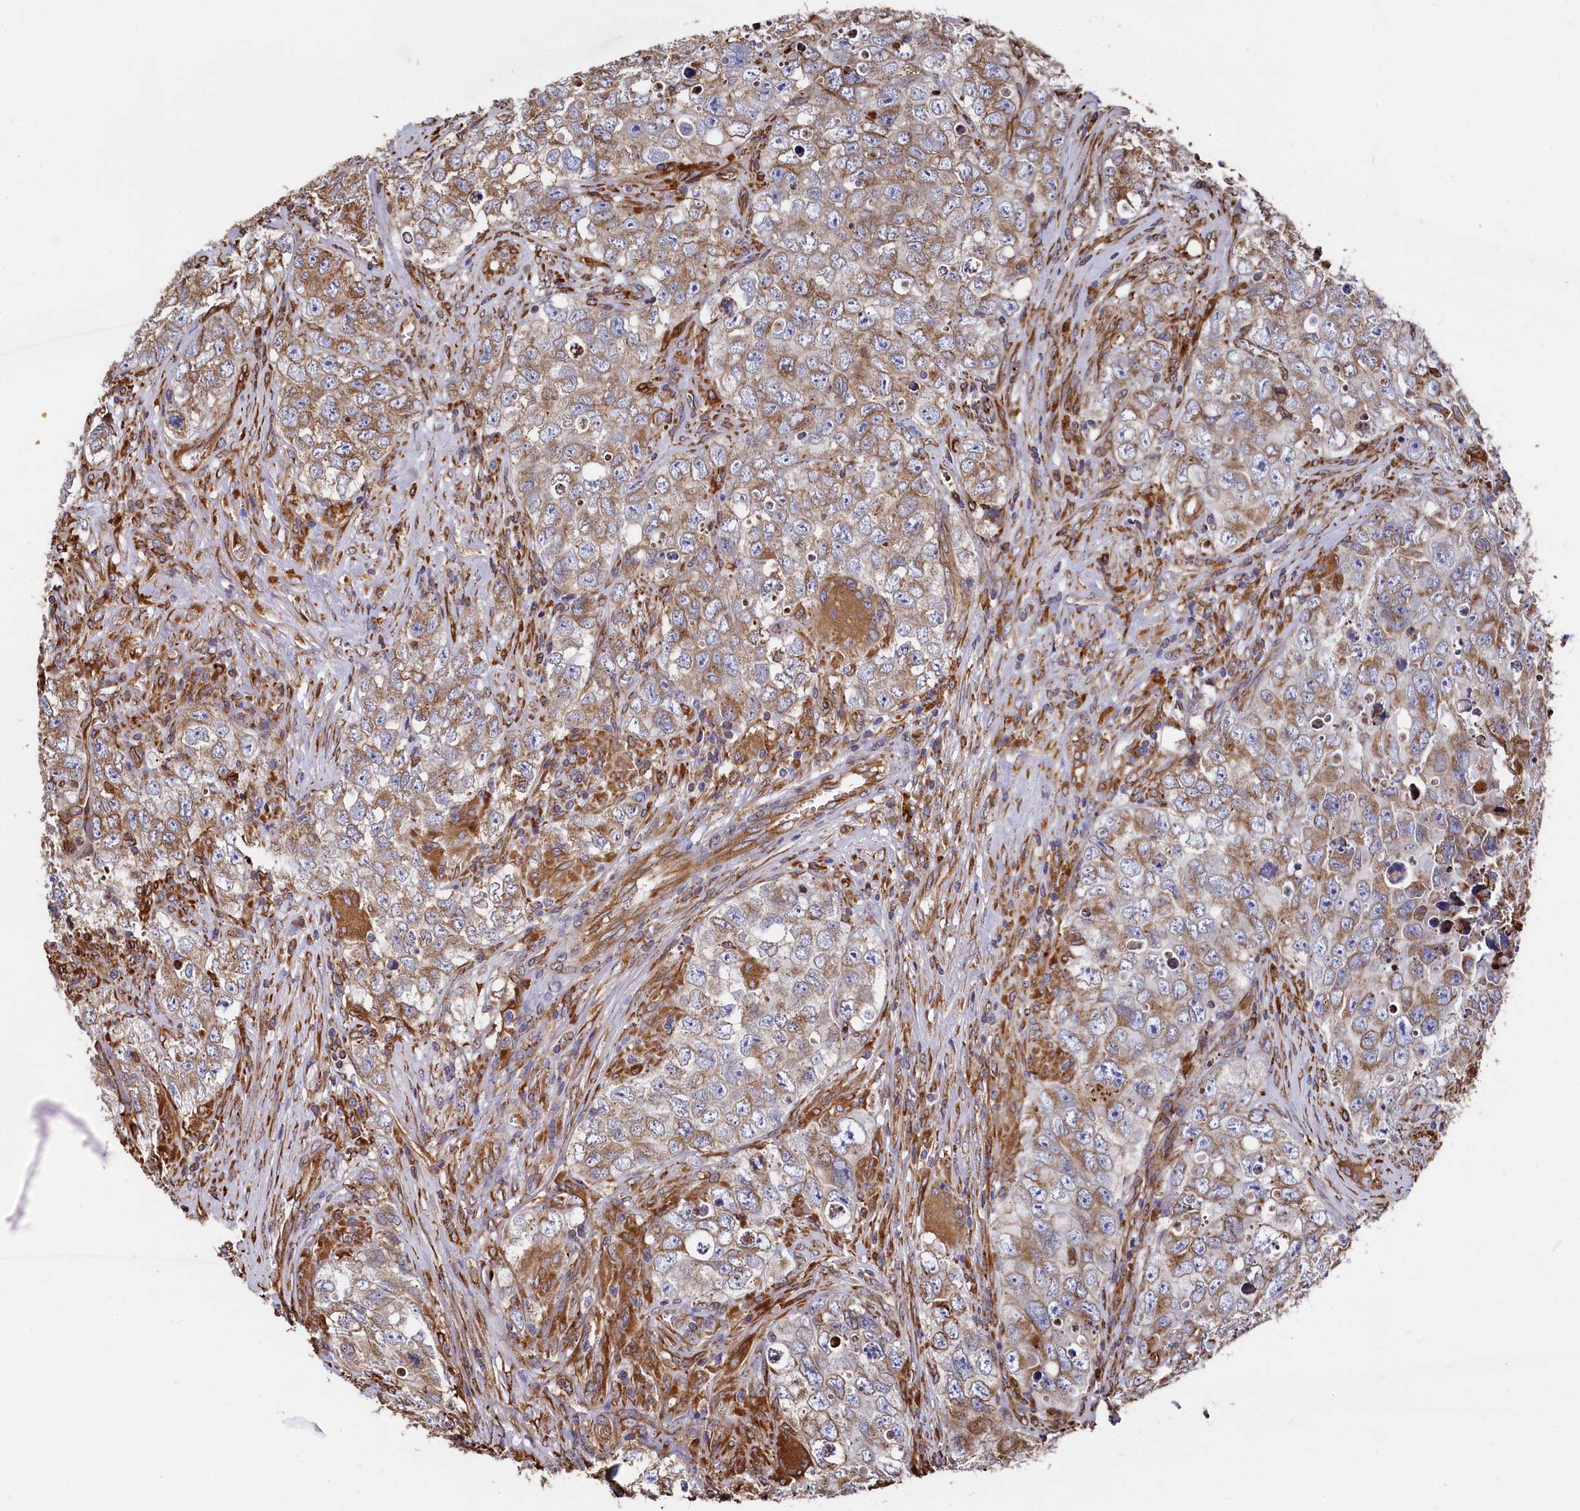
{"staining": {"intensity": "moderate", "quantity": ">75%", "location": "cytoplasmic/membranous"}, "tissue": "testis cancer", "cell_type": "Tumor cells", "image_type": "cancer", "snomed": [{"axis": "morphology", "description": "Seminoma, NOS"}, {"axis": "morphology", "description": "Carcinoma, Embryonal, NOS"}, {"axis": "topography", "description": "Testis"}], "caption": "Testis cancer tissue displays moderate cytoplasmic/membranous positivity in about >75% of tumor cells The protein of interest is stained brown, and the nuclei are stained in blue (DAB IHC with brightfield microscopy, high magnification).", "gene": "NEURL1B", "patient": {"sex": "male", "age": 43}}